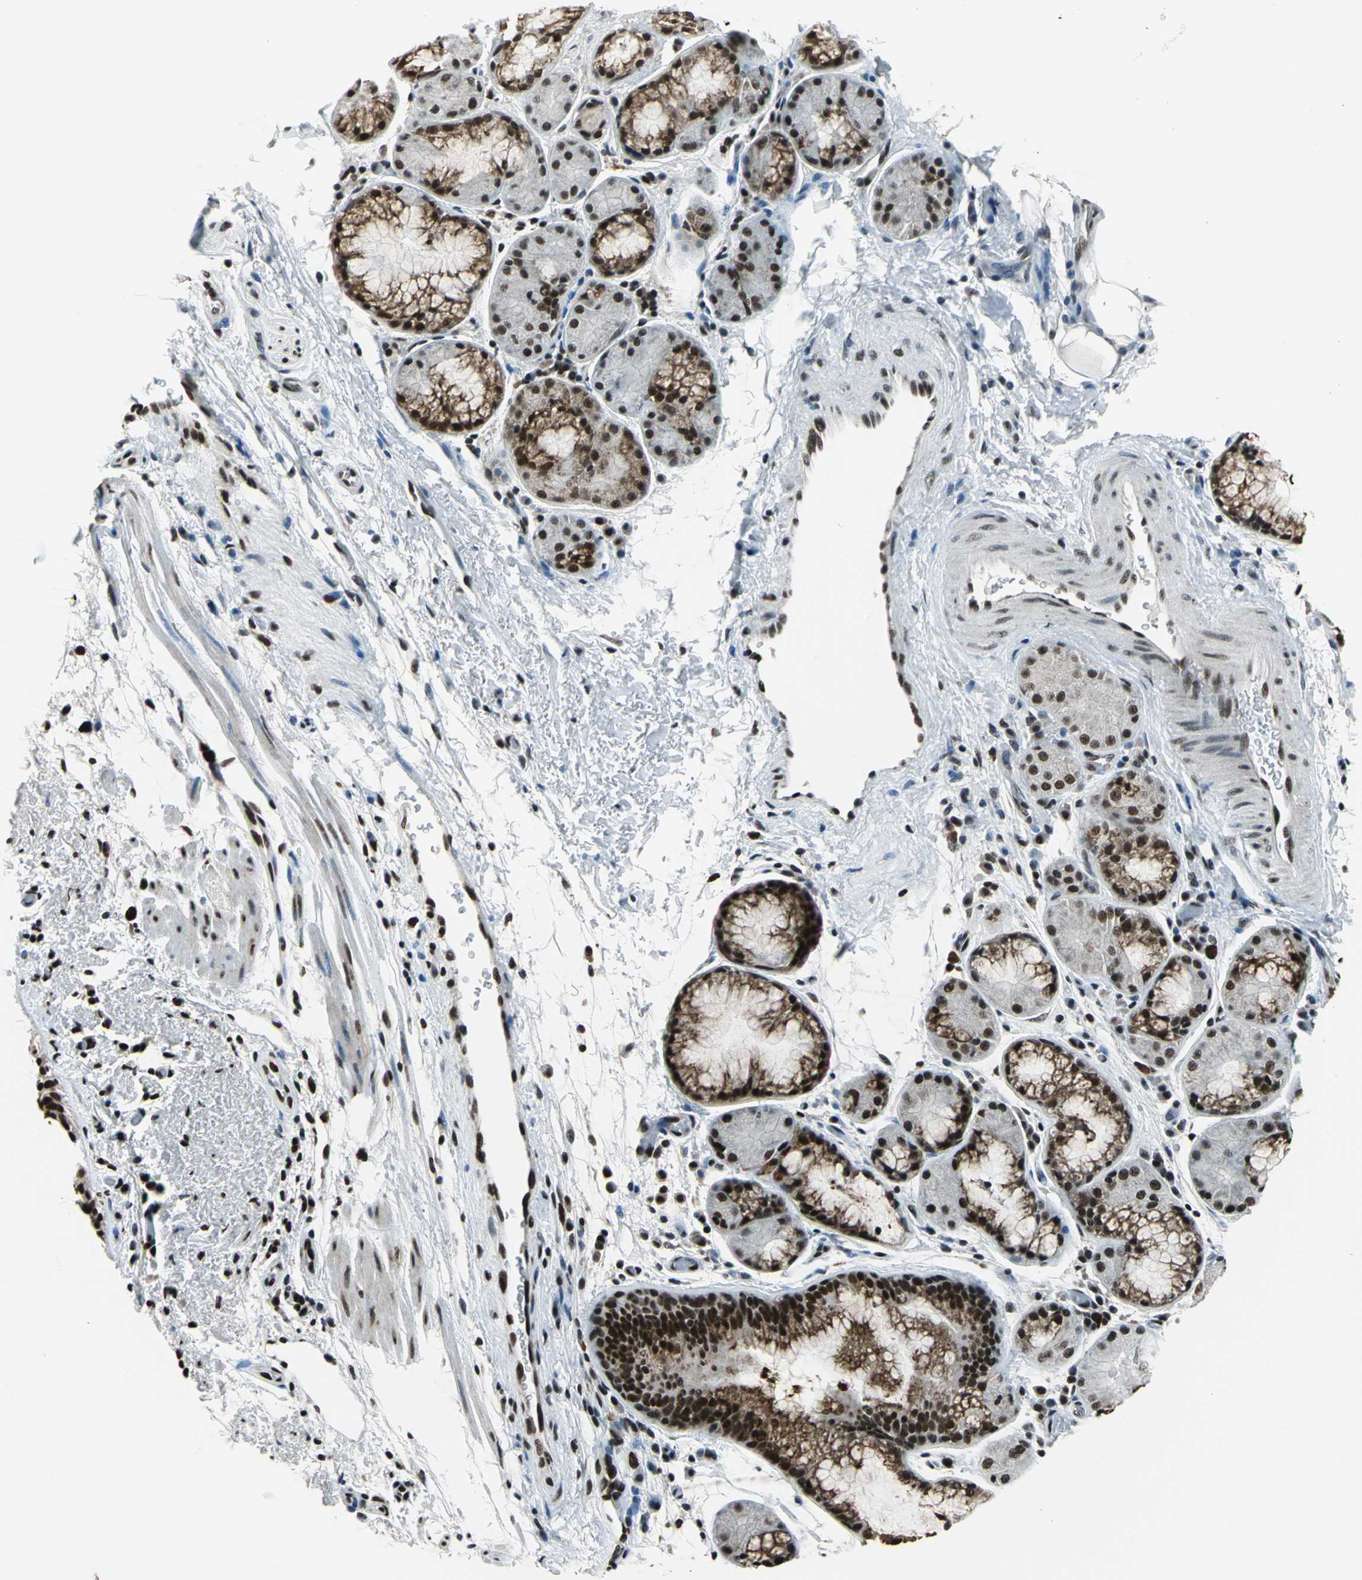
{"staining": {"intensity": "moderate", "quantity": "25%-75%", "location": "cytoplasmic/membranous,nuclear"}, "tissue": "bronchus", "cell_type": "Respiratory epithelial cells", "image_type": "normal", "snomed": [{"axis": "morphology", "description": "Normal tissue, NOS"}, {"axis": "topography", "description": "Bronchus"}], "caption": "Benign bronchus displays moderate cytoplasmic/membranous,nuclear positivity in about 25%-75% of respiratory epithelial cells, visualized by immunohistochemistry.", "gene": "BCLAF1", "patient": {"sex": "female", "age": 54}}